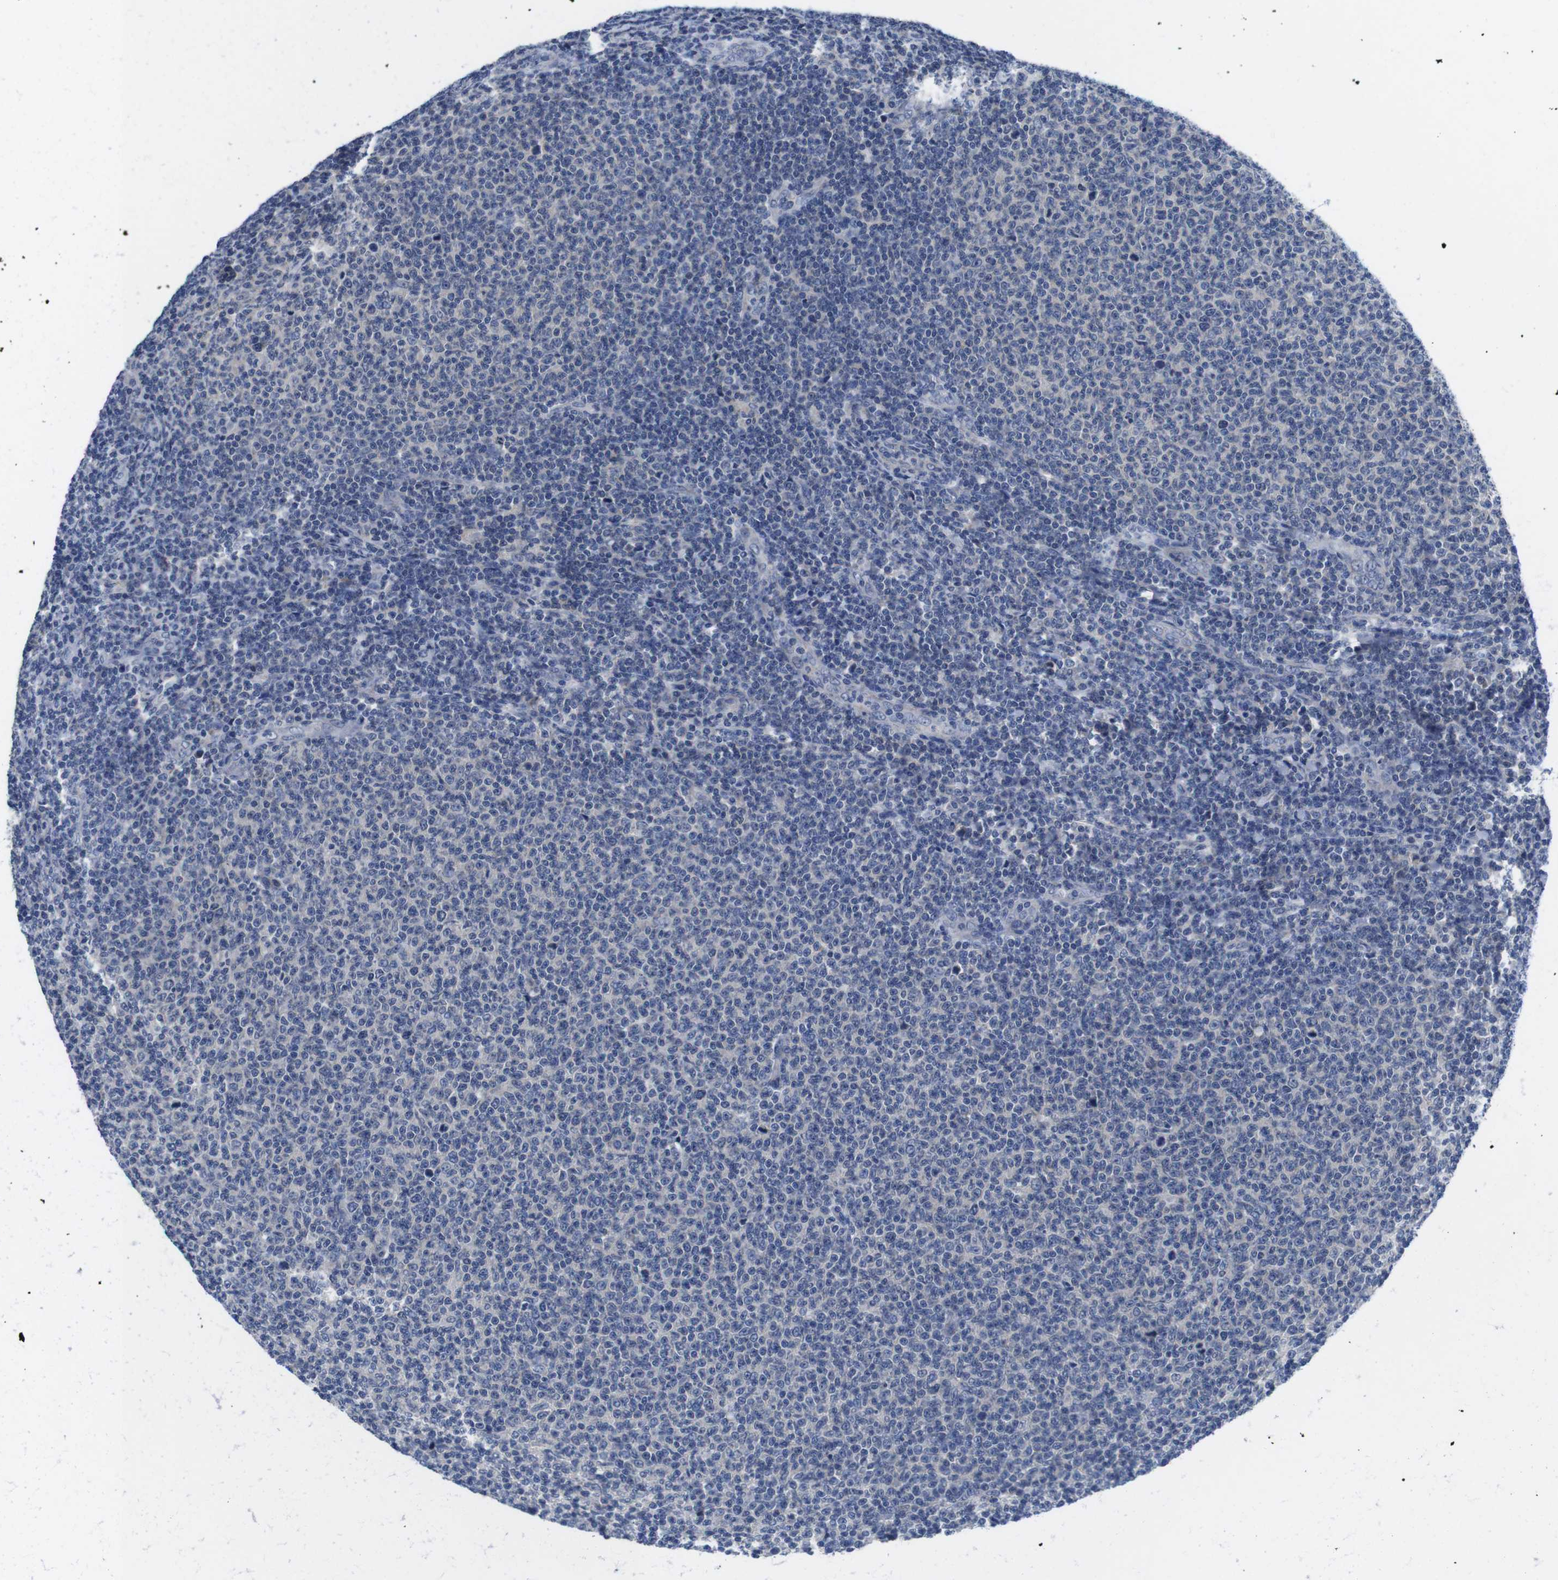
{"staining": {"intensity": "negative", "quantity": "none", "location": "none"}, "tissue": "lymphoma", "cell_type": "Tumor cells", "image_type": "cancer", "snomed": [{"axis": "morphology", "description": "Malignant lymphoma, non-Hodgkin's type, Low grade"}, {"axis": "topography", "description": "Lymph node"}], "caption": "A high-resolution image shows immunohistochemistry (IHC) staining of malignant lymphoma, non-Hodgkin's type (low-grade), which shows no significant expression in tumor cells.", "gene": "SCRIB", "patient": {"sex": "male", "age": 66}}